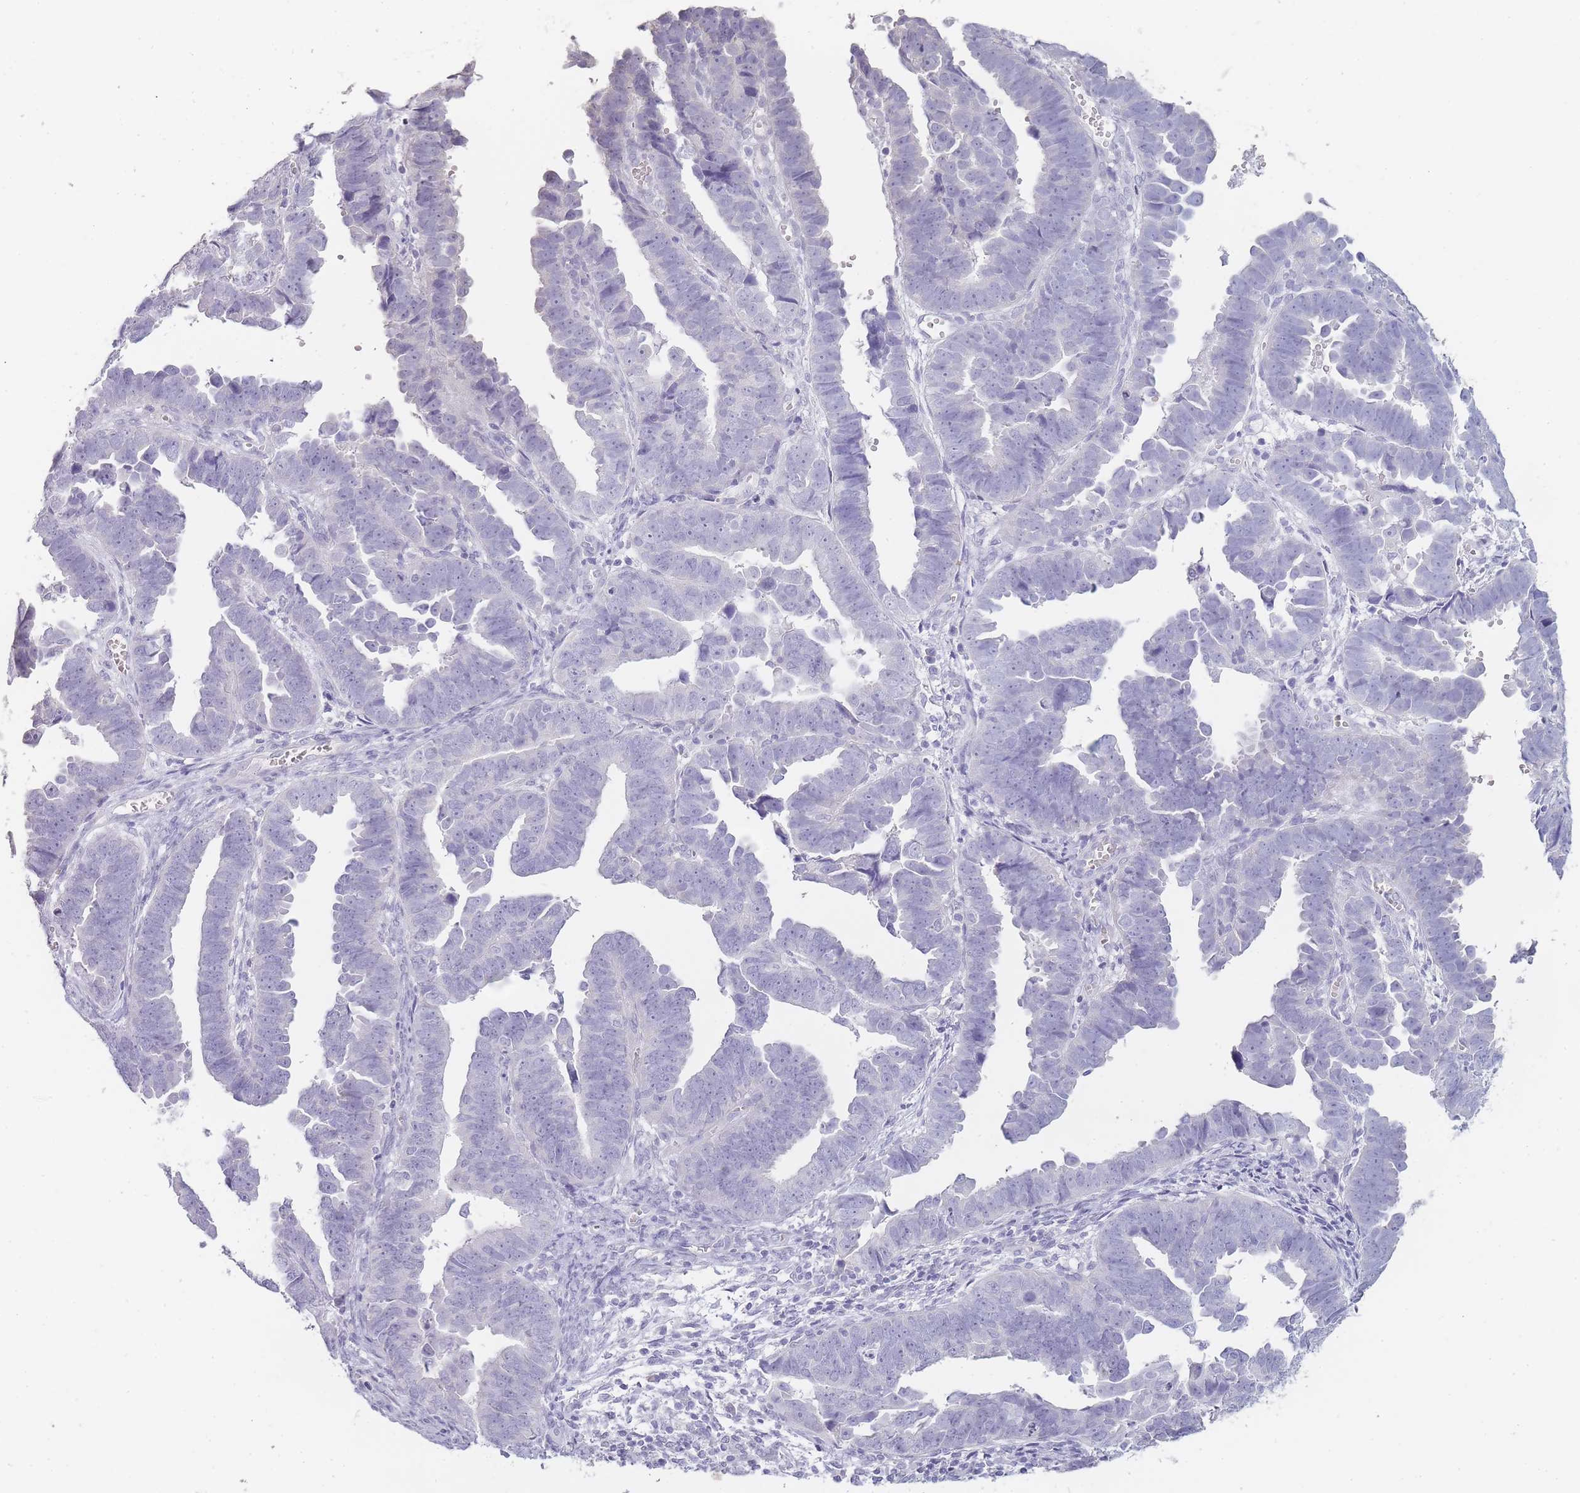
{"staining": {"intensity": "negative", "quantity": "none", "location": "none"}, "tissue": "endometrial cancer", "cell_type": "Tumor cells", "image_type": "cancer", "snomed": [{"axis": "morphology", "description": "Adenocarcinoma, NOS"}, {"axis": "topography", "description": "Endometrium"}], "caption": "Immunohistochemical staining of endometrial cancer (adenocarcinoma) displays no significant expression in tumor cells.", "gene": "INS", "patient": {"sex": "female", "age": 75}}